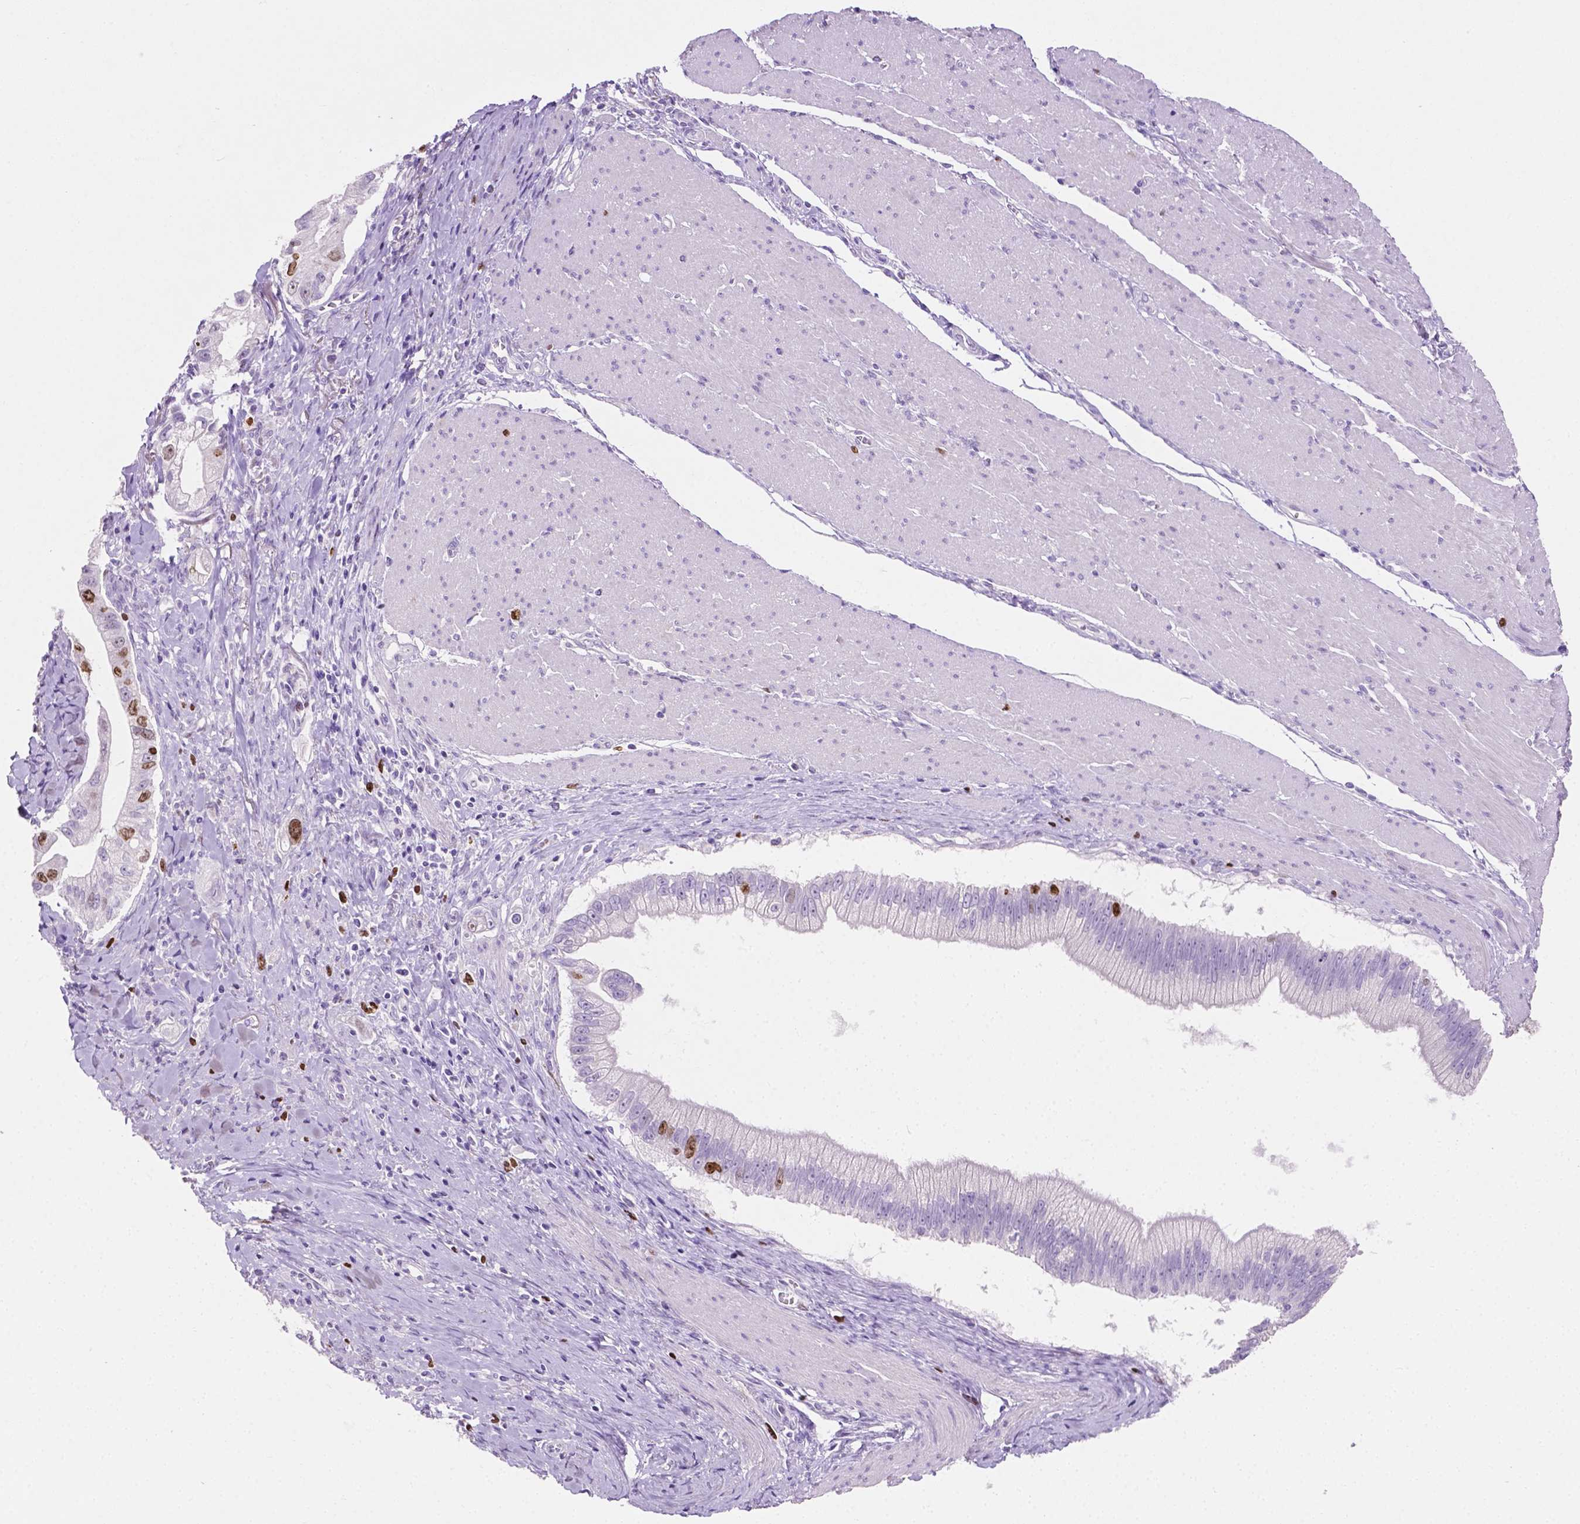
{"staining": {"intensity": "moderate", "quantity": "<25%", "location": "nuclear"}, "tissue": "pancreatic cancer", "cell_type": "Tumor cells", "image_type": "cancer", "snomed": [{"axis": "morphology", "description": "Adenocarcinoma, NOS"}, {"axis": "topography", "description": "Pancreas"}], "caption": "Protein expression analysis of human pancreatic adenocarcinoma reveals moderate nuclear staining in approximately <25% of tumor cells.", "gene": "SIAH2", "patient": {"sex": "male", "age": 70}}